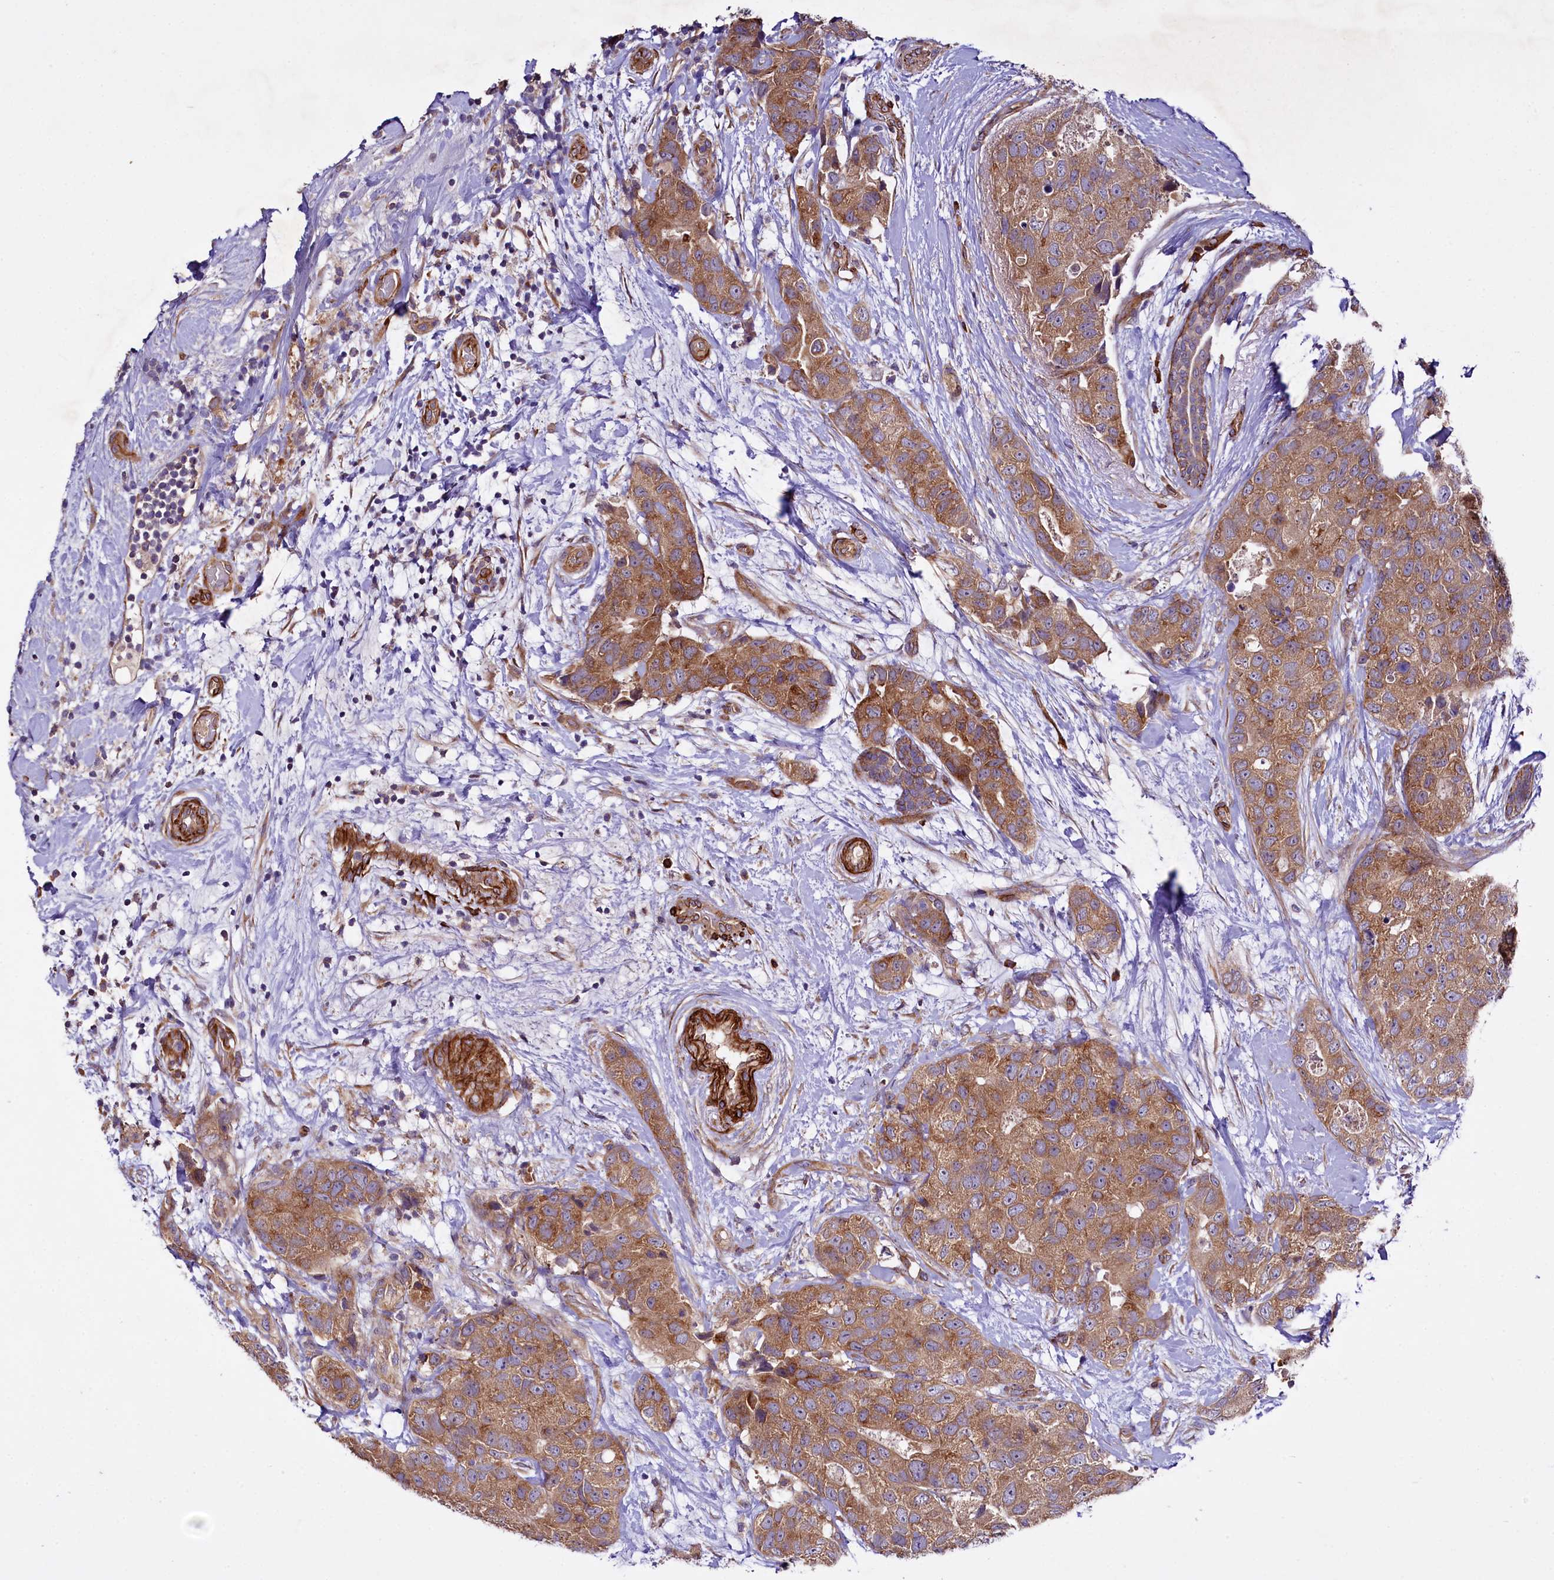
{"staining": {"intensity": "moderate", "quantity": ">75%", "location": "cytoplasmic/membranous"}, "tissue": "breast cancer", "cell_type": "Tumor cells", "image_type": "cancer", "snomed": [{"axis": "morphology", "description": "Duct carcinoma"}, {"axis": "topography", "description": "Breast"}], "caption": "Protein expression by IHC reveals moderate cytoplasmic/membranous positivity in about >75% of tumor cells in breast cancer.", "gene": "SPATS2", "patient": {"sex": "female", "age": 62}}